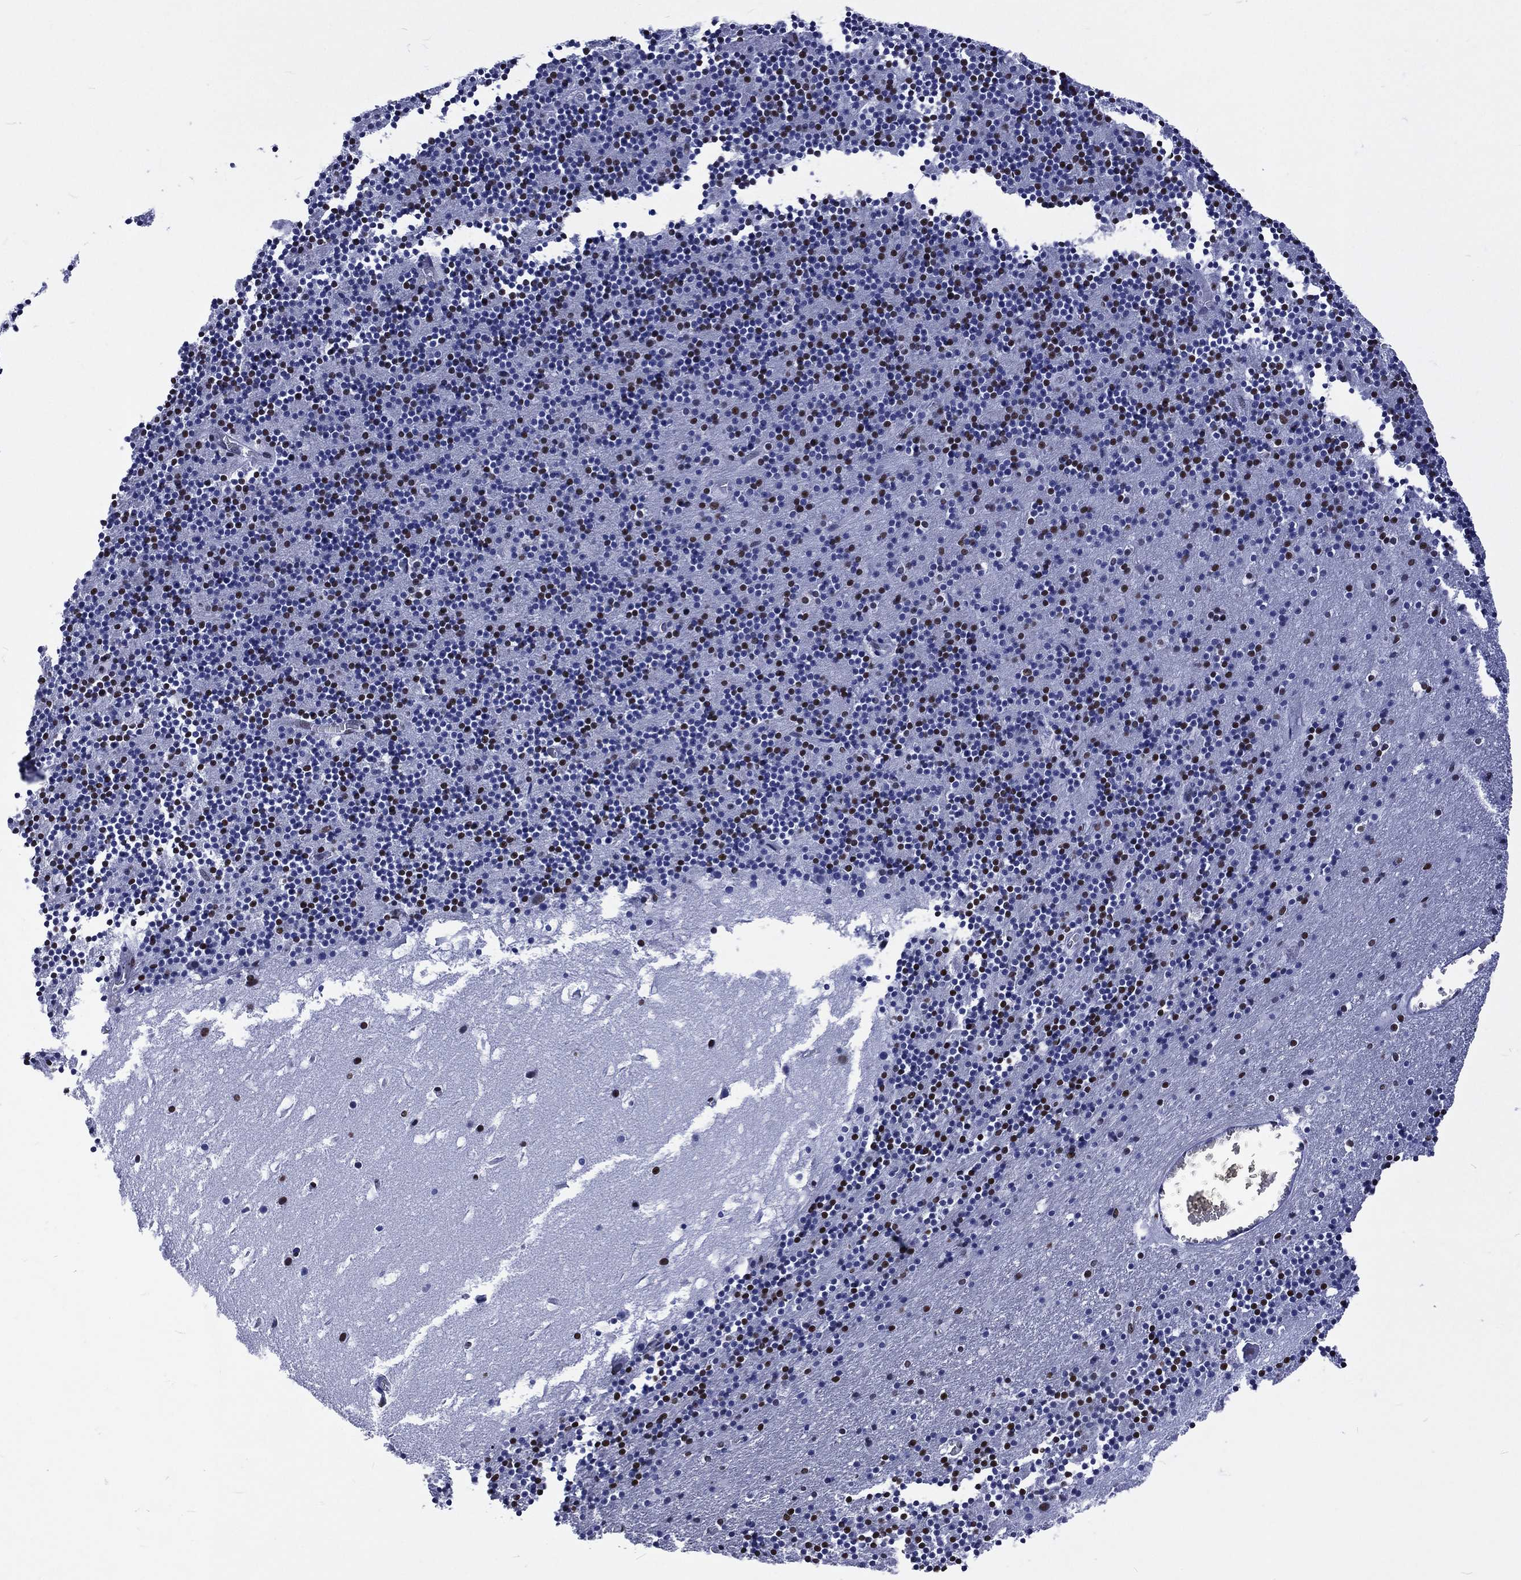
{"staining": {"intensity": "strong", "quantity": "25%-75%", "location": "nuclear"}, "tissue": "cerebellum", "cell_type": "Cells in granular layer", "image_type": "normal", "snomed": [{"axis": "morphology", "description": "Normal tissue, NOS"}, {"axis": "topography", "description": "Cerebellum"}], "caption": "Normal cerebellum shows strong nuclear staining in about 25%-75% of cells in granular layer.", "gene": "RETREG2", "patient": {"sex": "male", "age": 37}}